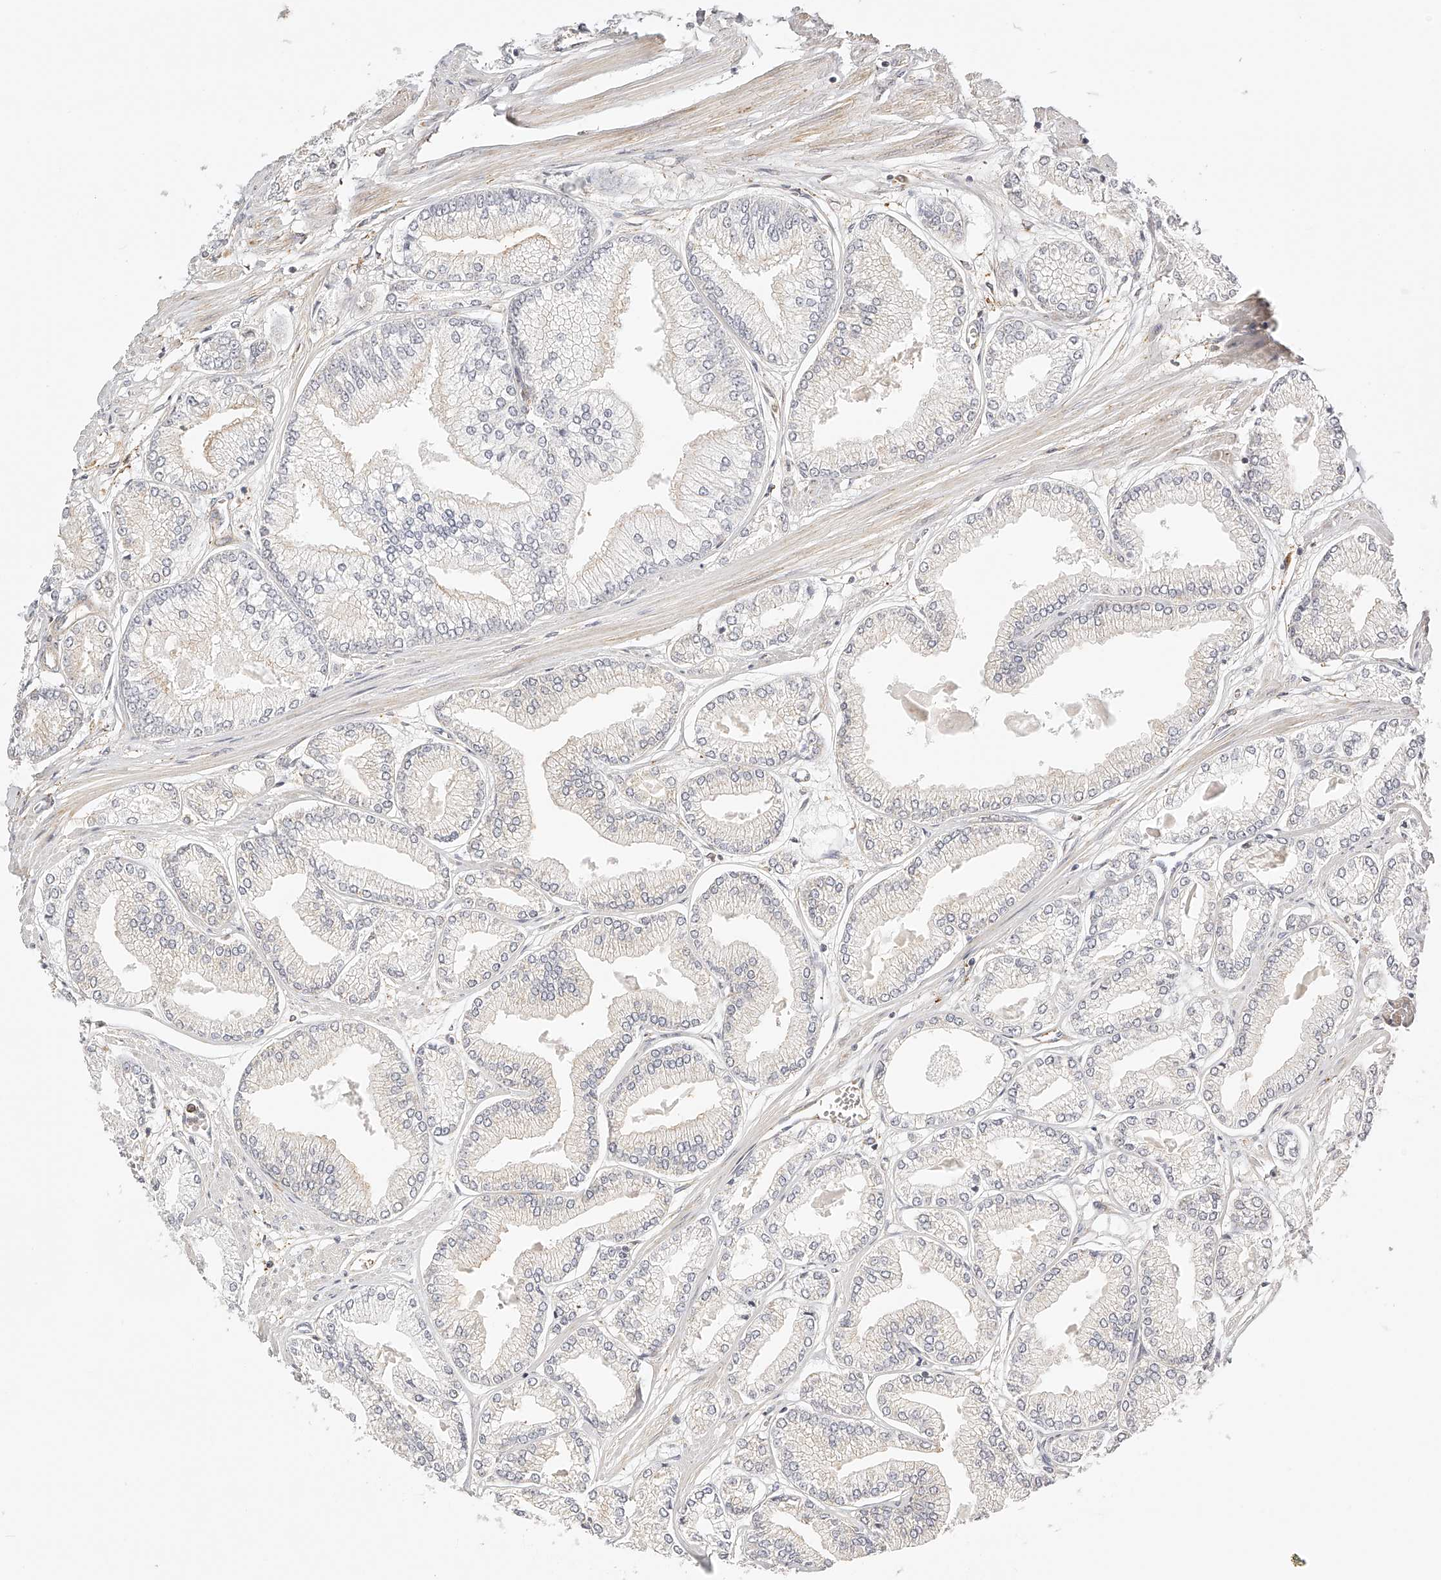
{"staining": {"intensity": "negative", "quantity": "none", "location": "none"}, "tissue": "prostate cancer", "cell_type": "Tumor cells", "image_type": "cancer", "snomed": [{"axis": "morphology", "description": "Adenocarcinoma, Low grade"}, {"axis": "topography", "description": "Prostate"}], "caption": "This is a micrograph of IHC staining of prostate low-grade adenocarcinoma, which shows no positivity in tumor cells.", "gene": "SYNC", "patient": {"sex": "male", "age": 52}}